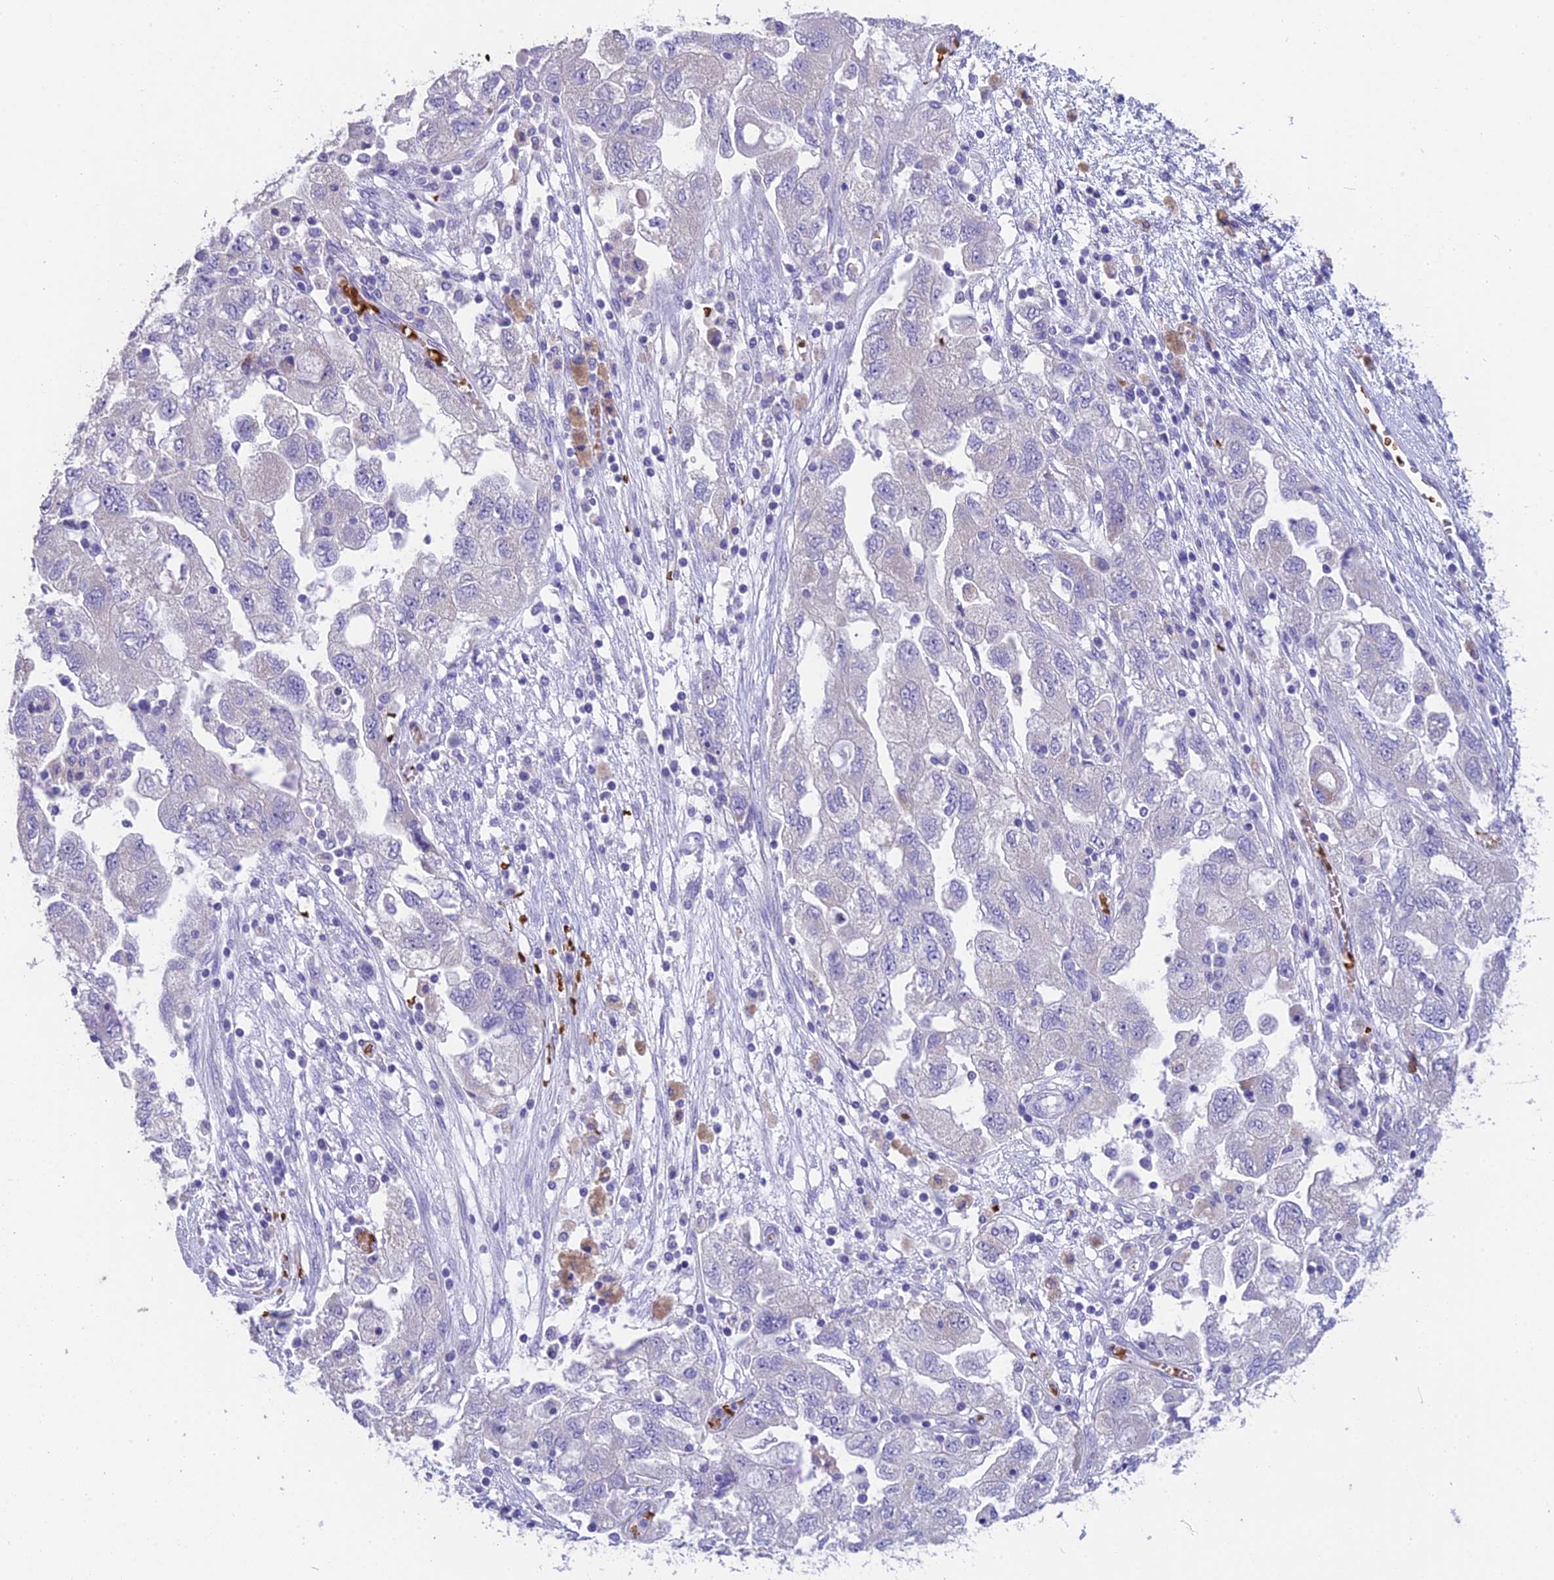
{"staining": {"intensity": "negative", "quantity": "none", "location": "none"}, "tissue": "ovarian cancer", "cell_type": "Tumor cells", "image_type": "cancer", "snomed": [{"axis": "morphology", "description": "Carcinoma, NOS"}, {"axis": "morphology", "description": "Cystadenocarcinoma, serous, NOS"}, {"axis": "topography", "description": "Ovary"}], "caption": "Tumor cells show no significant staining in ovarian cancer.", "gene": "TNNC2", "patient": {"sex": "female", "age": 69}}